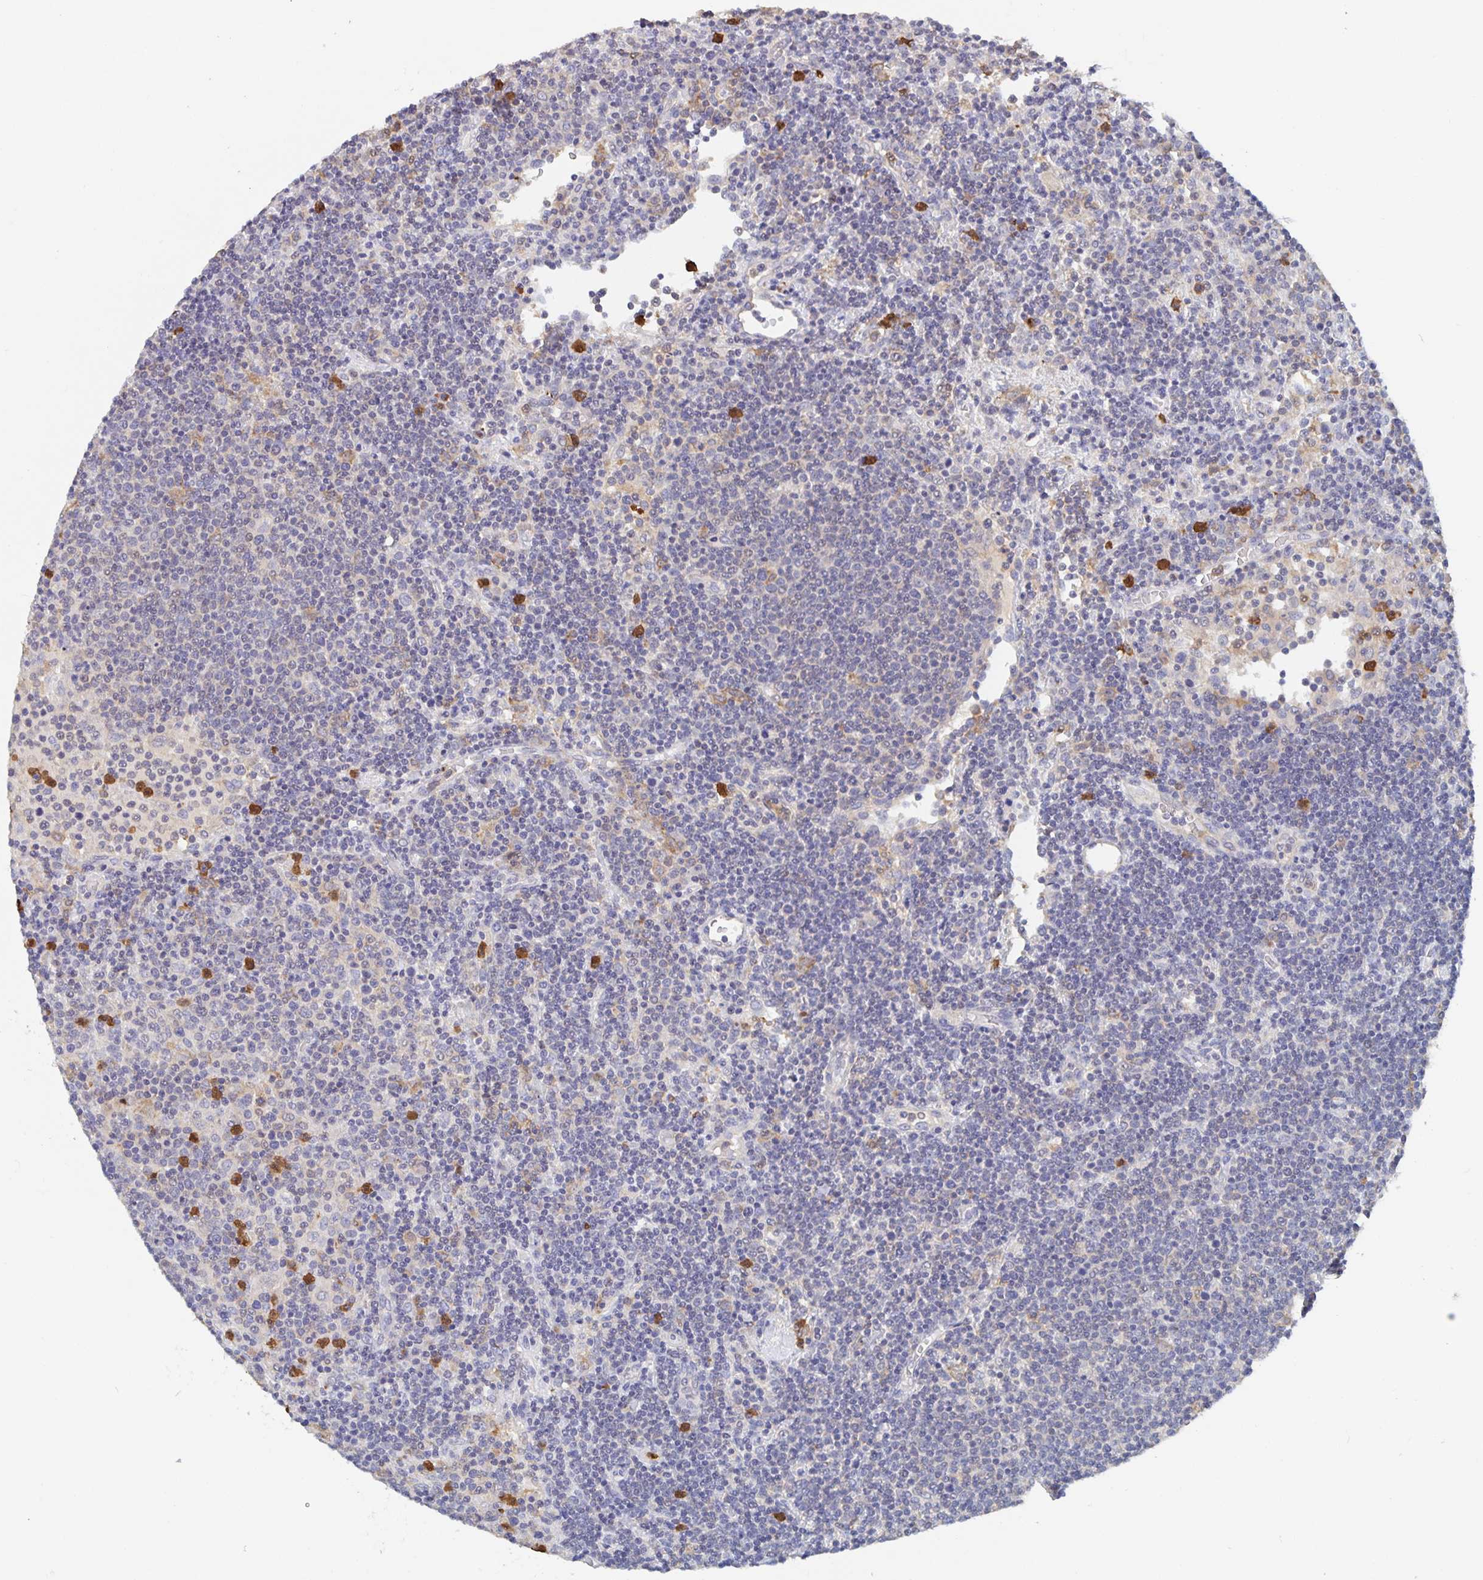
{"staining": {"intensity": "negative", "quantity": "none", "location": "none"}, "tissue": "lymphoma", "cell_type": "Tumor cells", "image_type": "cancer", "snomed": [{"axis": "morphology", "description": "Malignant lymphoma, non-Hodgkin's type, High grade"}, {"axis": "topography", "description": "Lymph node"}], "caption": "This is an IHC photomicrograph of human lymphoma. There is no positivity in tumor cells.", "gene": "CDC42BPG", "patient": {"sex": "male", "age": 61}}